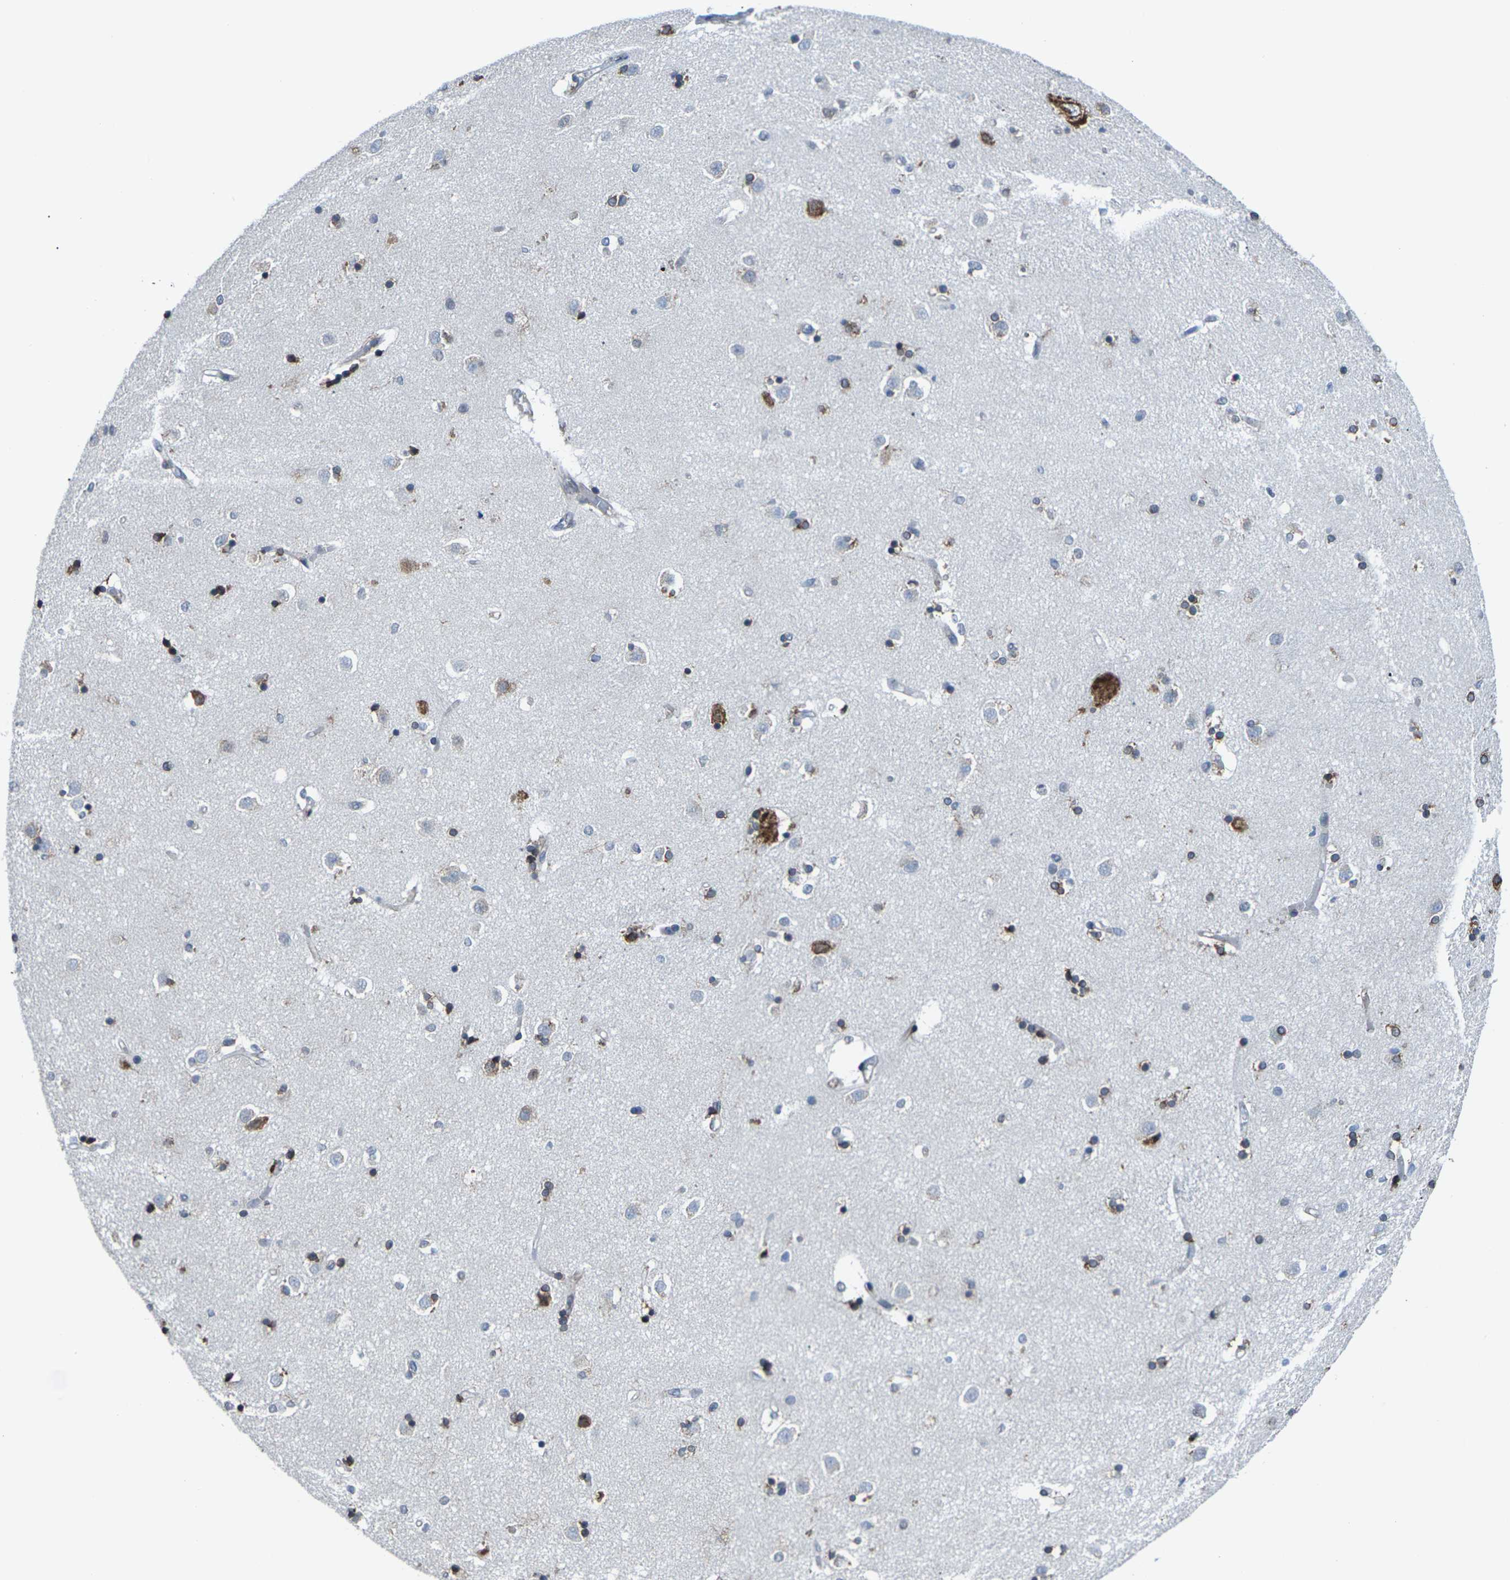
{"staining": {"intensity": "moderate", "quantity": "25%-75%", "location": "cytoplasmic/membranous"}, "tissue": "caudate", "cell_type": "Glial cells", "image_type": "normal", "snomed": [{"axis": "morphology", "description": "Normal tissue, NOS"}, {"axis": "topography", "description": "Lateral ventricle wall"}], "caption": "An immunohistochemistry (IHC) photomicrograph of benign tissue is shown. Protein staining in brown highlights moderate cytoplasmic/membranous positivity in caudate within glial cells.", "gene": "PDZK1IP1", "patient": {"sex": "female", "age": 54}}